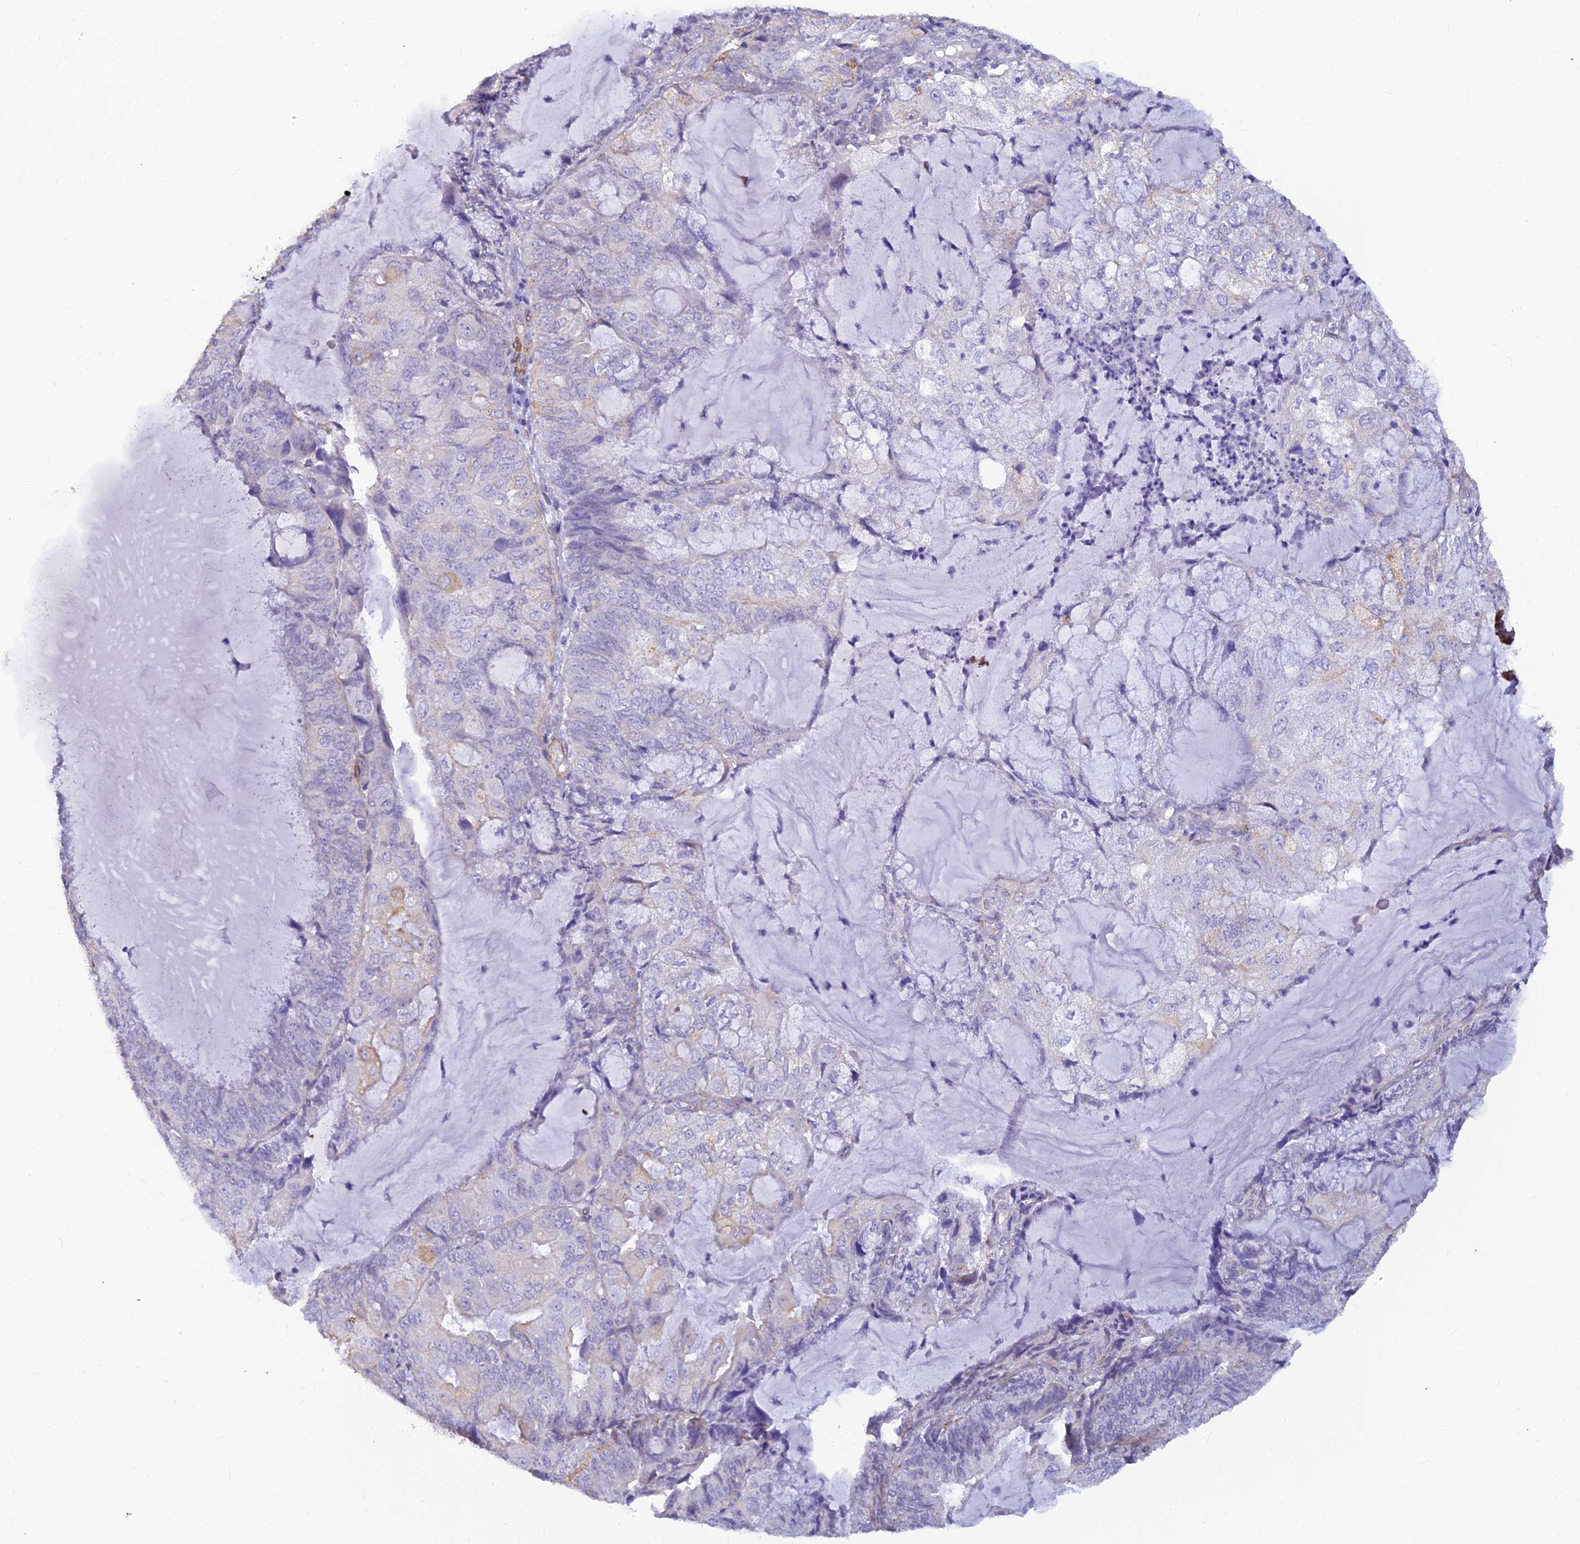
{"staining": {"intensity": "negative", "quantity": "none", "location": "none"}, "tissue": "endometrial cancer", "cell_type": "Tumor cells", "image_type": "cancer", "snomed": [{"axis": "morphology", "description": "Adenocarcinoma, NOS"}, {"axis": "topography", "description": "Endometrium"}], "caption": "There is no significant positivity in tumor cells of endometrial adenocarcinoma. (Immunohistochemistry, brightfield microscopy, high magnification).", "gene": "ALDH1L2", "patient": {"sex": "female", "age": 81}}